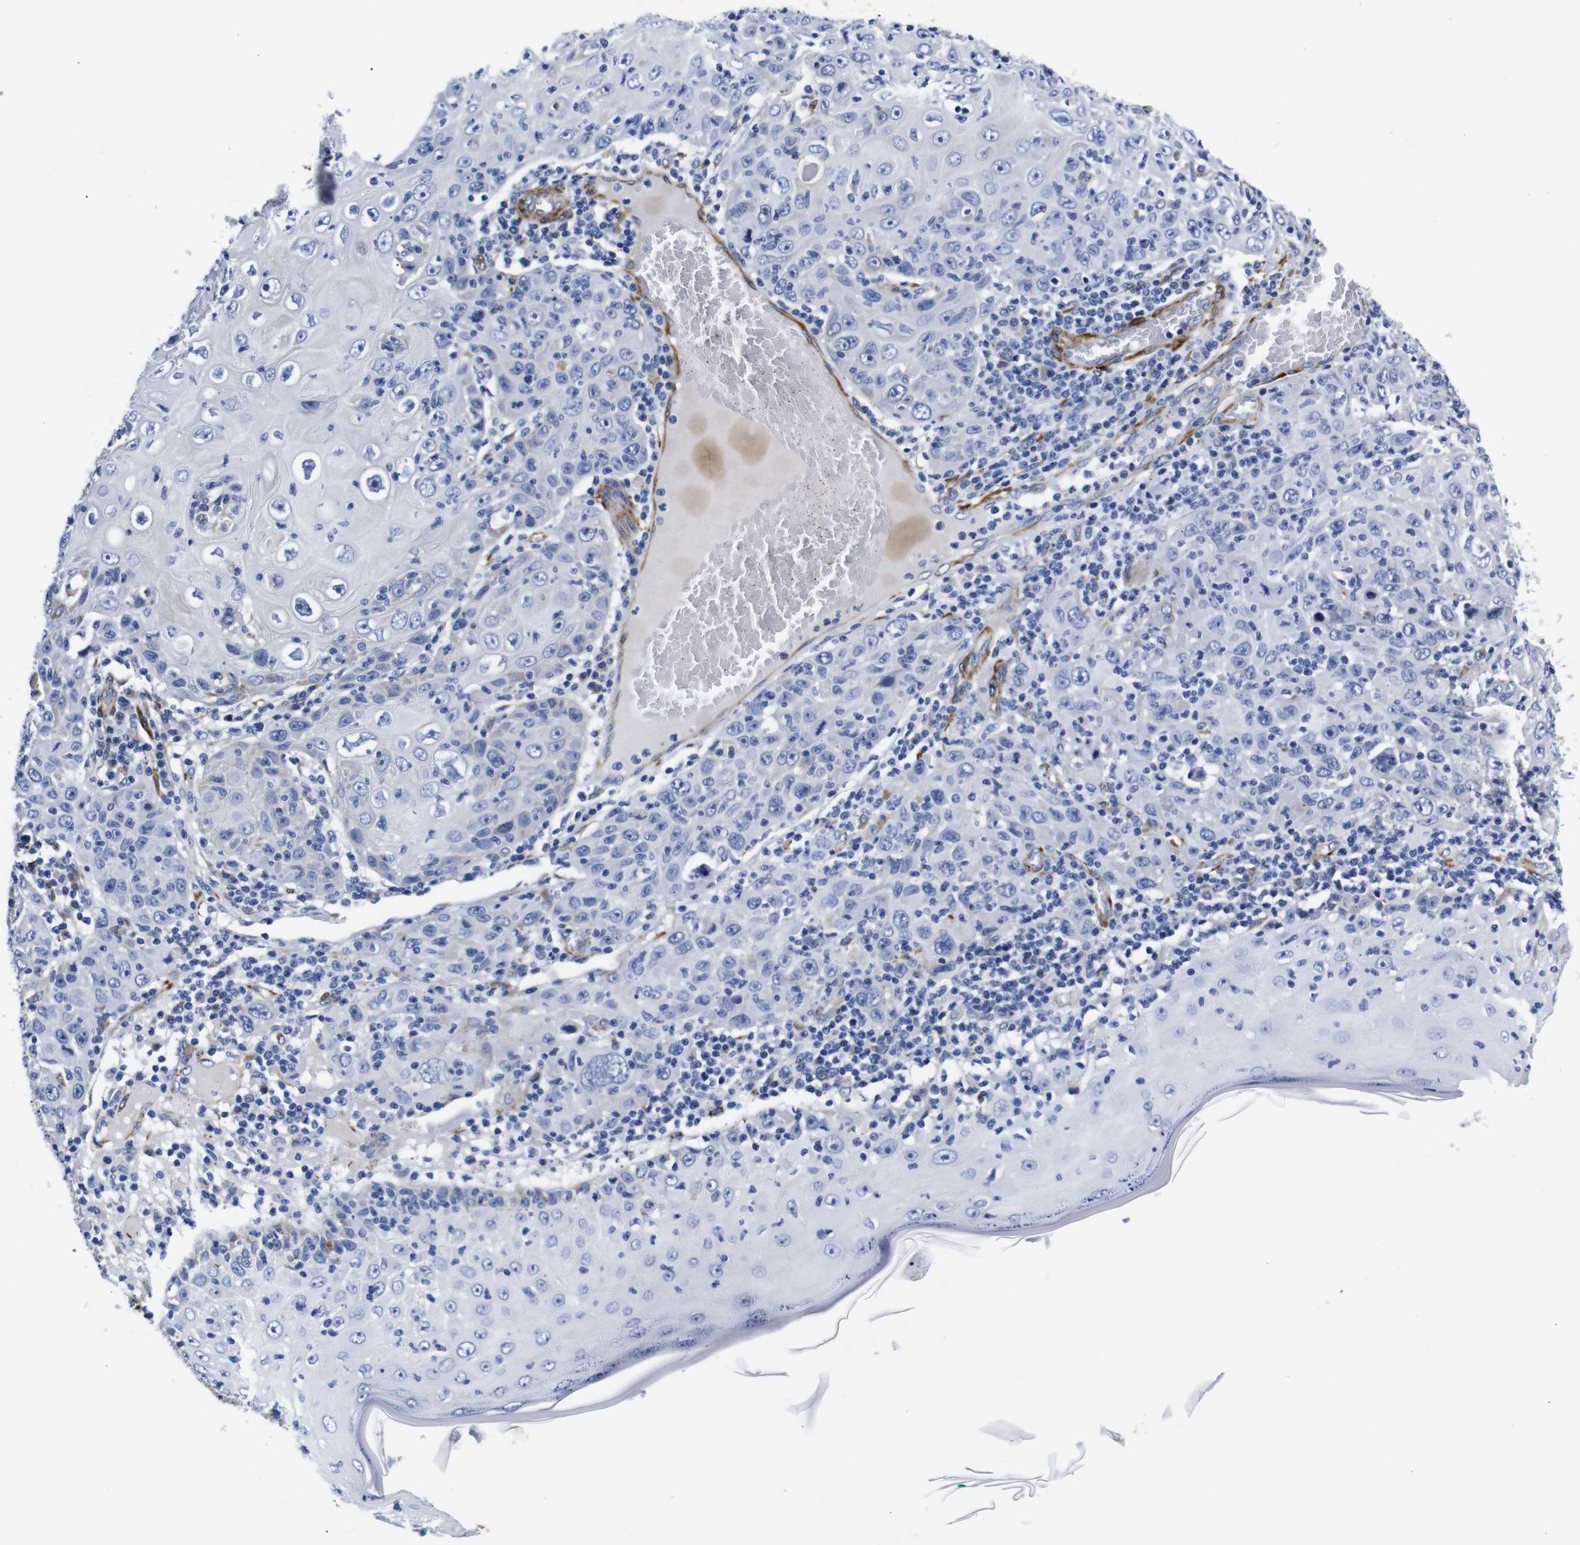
{"staining": {"intensity": "negative", "quantity": "none", "location": "none"}, "tissue": "skin cancer", "cell_type": "Tumor cells", "image_type": "cancer", "snomed": [{"axis": "morphology", "description": "Squamous cell carcinoma, NOS"}, {"axis": "topography", "description": "Skin"}], "caption": "Immunohistochemical staining of squamous cell carcinoma (skin) demonstrates no significant staining in tumor cells.", "gene": "LRIG1", "patient": {"sex": "female", "age": 88}}